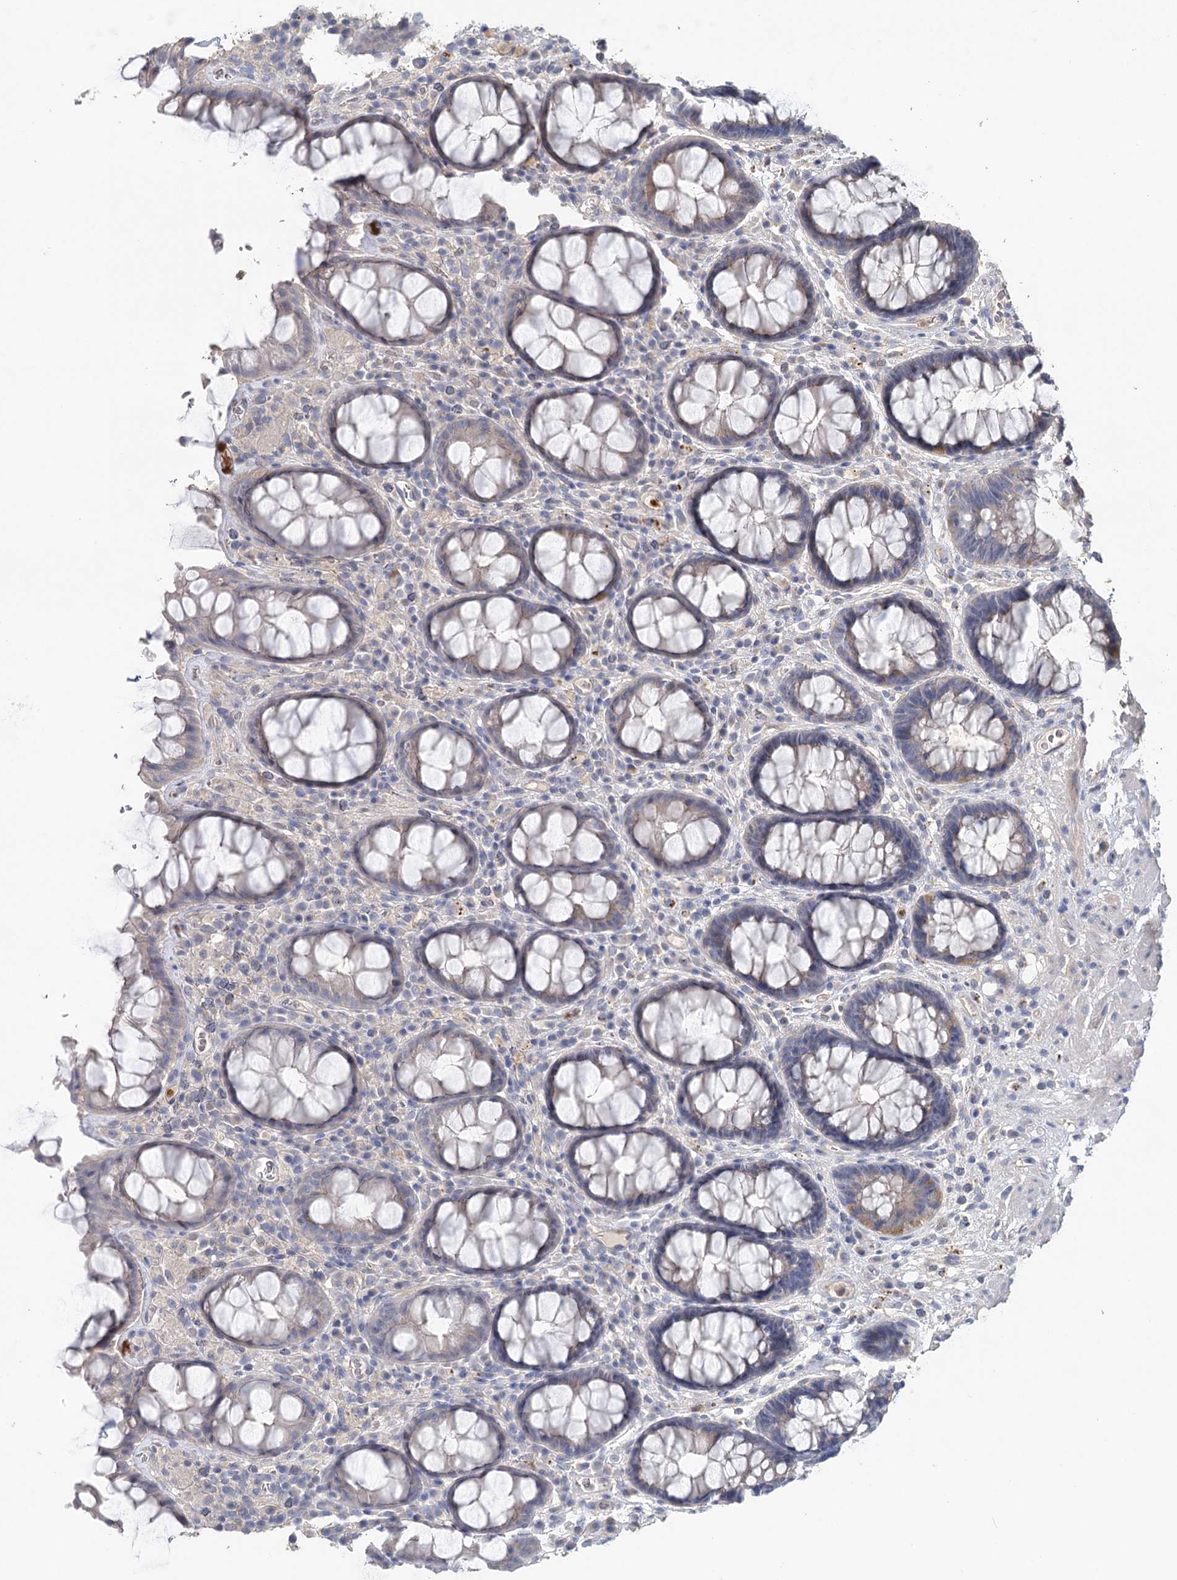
{"staining": {"intensity": "weak", "quantity": "<25%", "location": "cytoplasmic/membranous"}, "tissue": "rectum", "cell_type": "Glandular cells", "image_type": "normal", "snomed": [{"axis": "morphology", "description": "Normal tissue, NOS"}, {"axis": "topography", "description": "Rectum"}], "caption": "Immunohistochemistry (IHC) of unremarkable rectum reveals no positivity in glandular cells. (Immunohistochemistry, brightfield microscopy, high magnification).", "gene": "EPB41L5", "patient": {"sex": "male", "age": 64}}